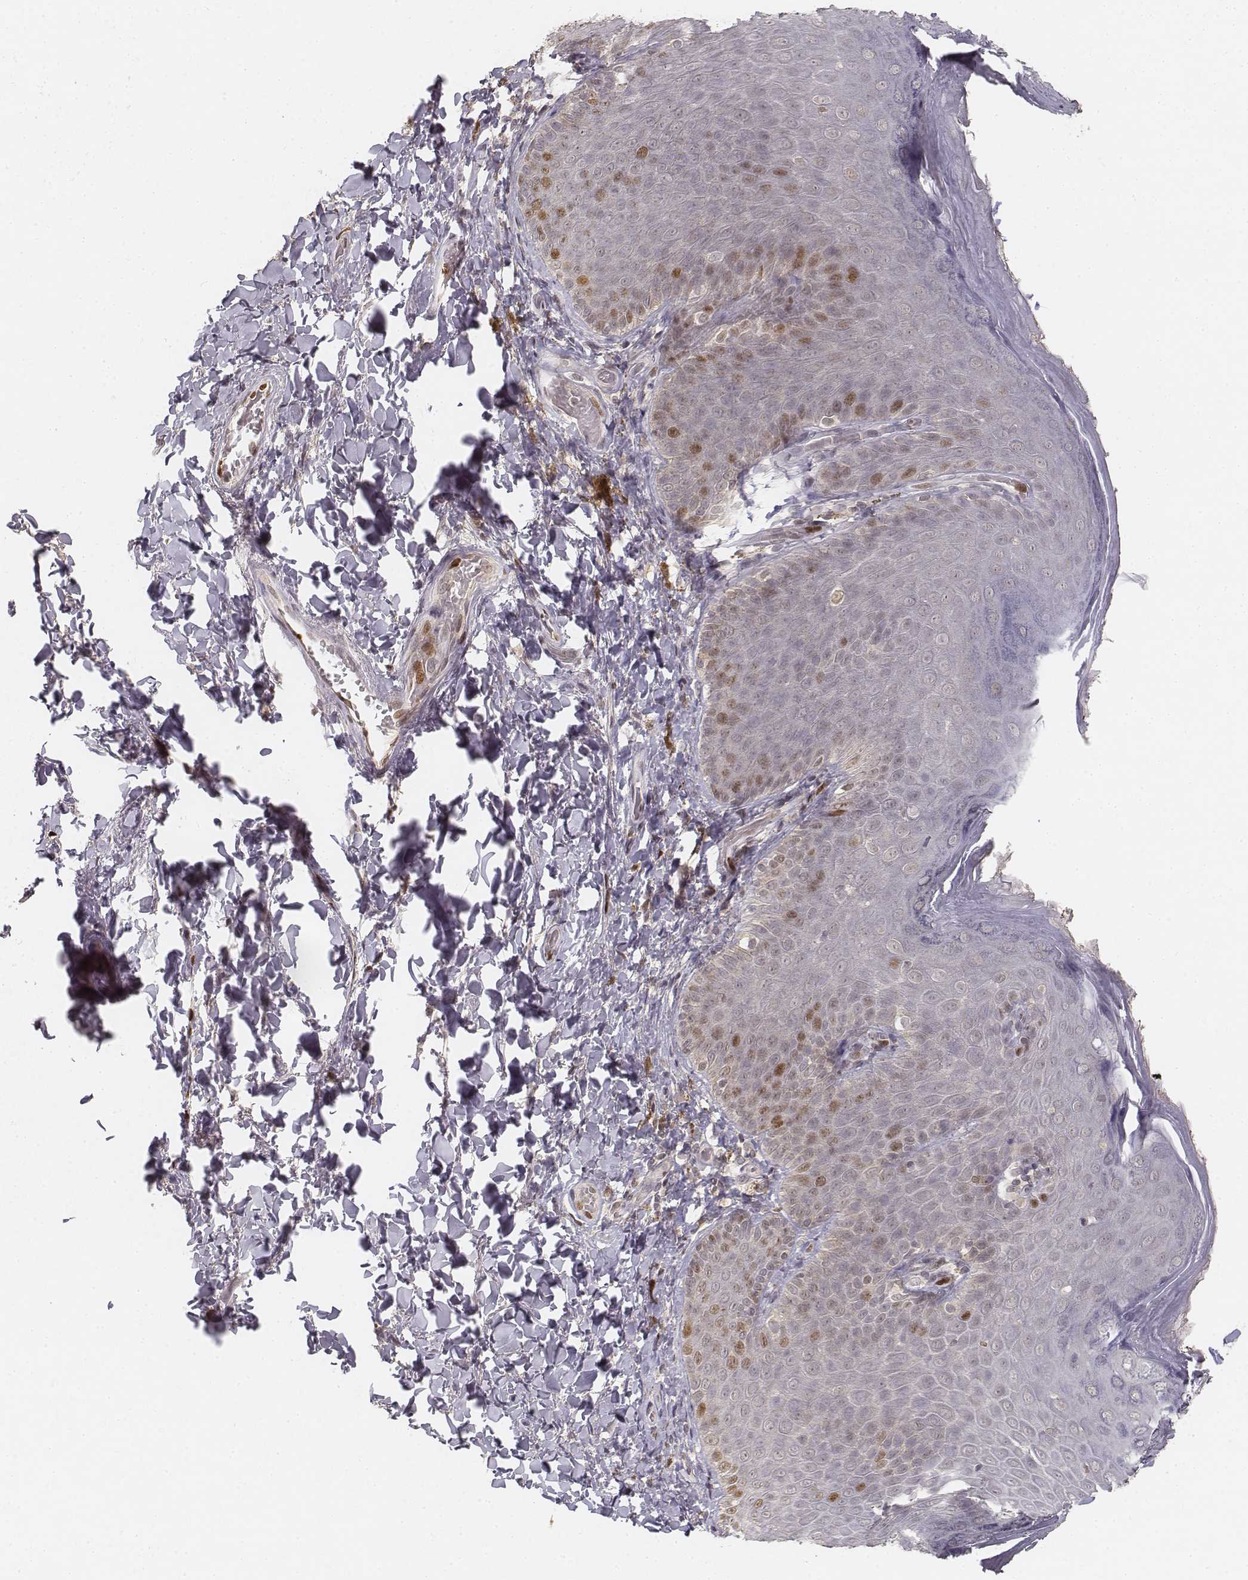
{"staining": {"intensity": "moderate", "quantity": "<25%", "location": "nuclear"}, "tissue": "skin", "cell_type": "Epidermal cells", "image_type": "normal", "snomed": [{"axis": "morphology", "description": "Normal tissue, NOS"}, {"axis": "topography", "description": "Anal"}], "caption": "Immunohistochemistry (IHC) histopathology image of benign skin stained for a protein (brown), which reveals low levels of moderate nuclear positivity in about <25% of epidermal cells.", "gene": "FANCD2", "patient": {"sex": "male", "age": 53}}